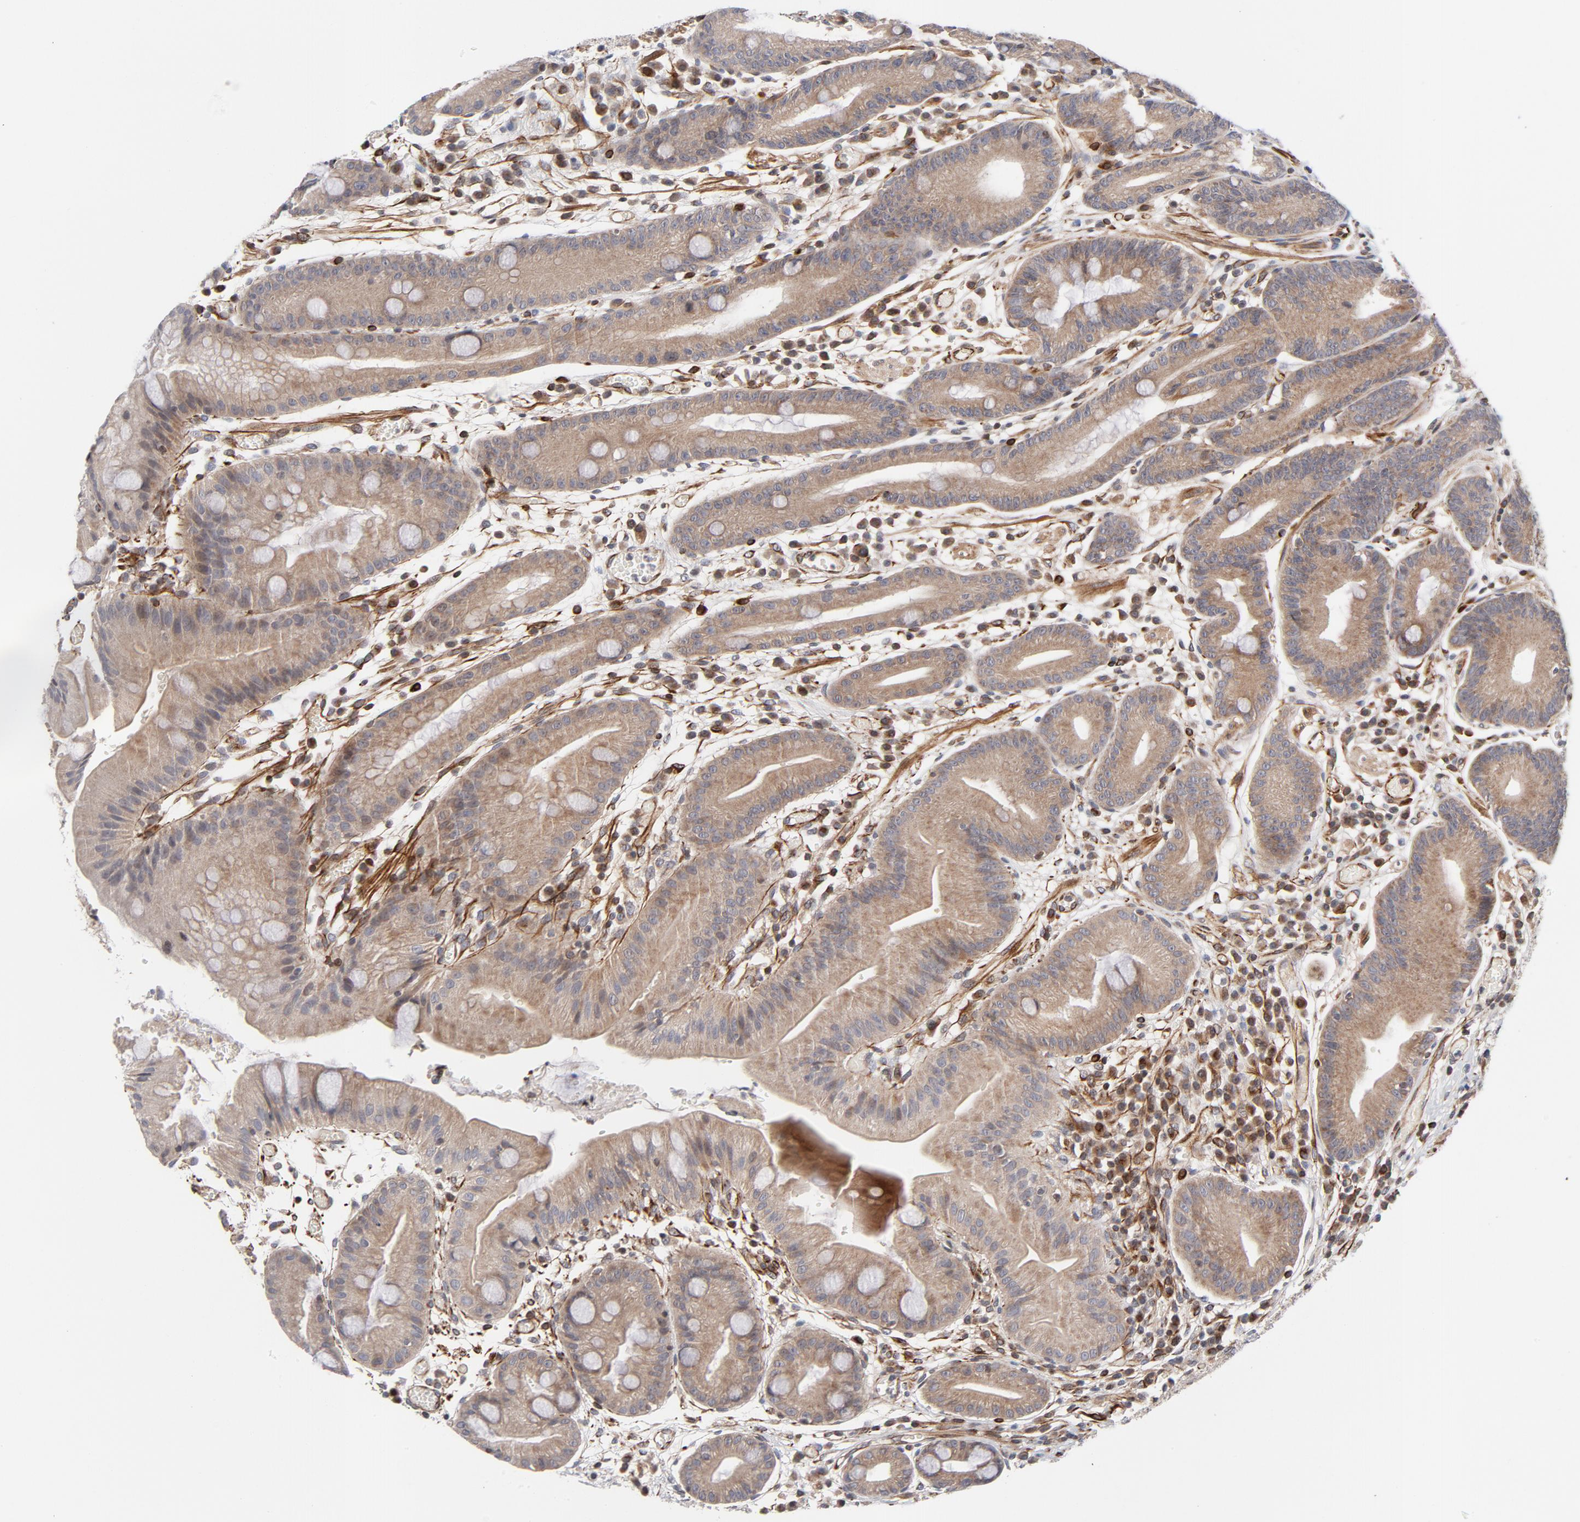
{"staining": {"intensity": "weak", "quantity": ">75%", "location": "cytoplasmic/membranous"}, "tissue": "stomach", "cell_type": "Glandular cells", "image_type": "normal", "snomed": [{"axis": "morphology", "description": "Normal tissue, NOS"}, {"axis": "morphology", "description": "Inflammation, NOS"}, {"axis": "topography", "description": "Stomach, lower"}], "caption": "Glandular cells reveal low levels of weak cytoplasmic/membranous positivity in approximately >75% of cells in unremarkable human stomach. (DAB (3,3'-diaminobenzidine) IHC with brightfield microscopy, high magnification).", "gene": "DNAAF2", "patient": {"sex": "male", "age": 59}}